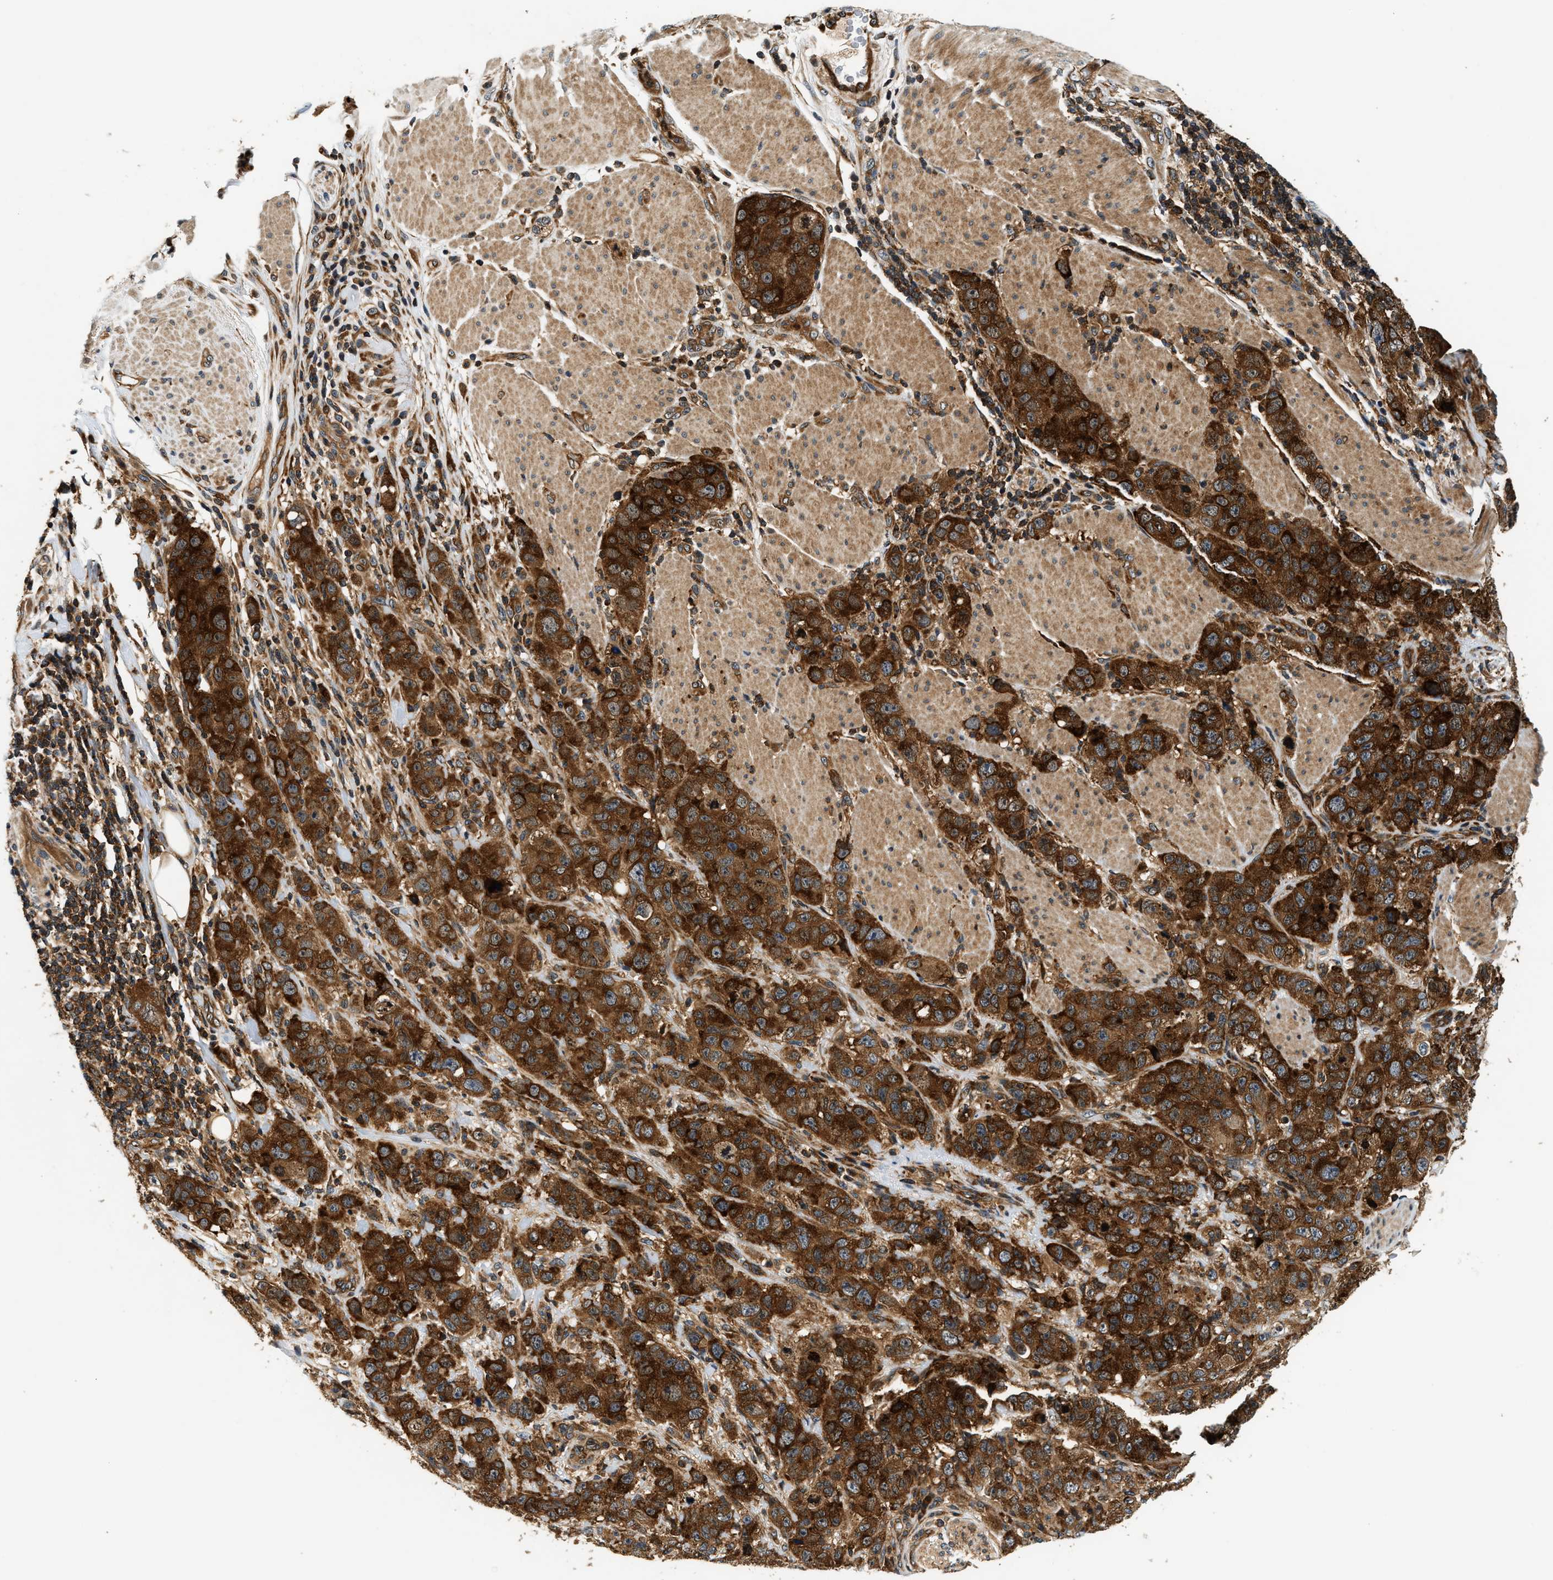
{"staining": {"intensity": "strong", "quantity": ">75%", "location": "cytoplasmic/membranous"}, "tissue": "stomach cancer", "cell_type": "Tumor cells", "image_type": "cancer", "snomed": [{"axis": "morphology", "description": "Adenocarcinoma, NOS"}, {"axis": "topography", "description": "Stomach"}], "caption": "Brown immunohistochemical staining in stomach cancer shows strong cytoplasmic/membranous staining in approximately >75% of tumor cells.", "gene": "SAMD9", "patient": {"sex": "male", "age": 48}}